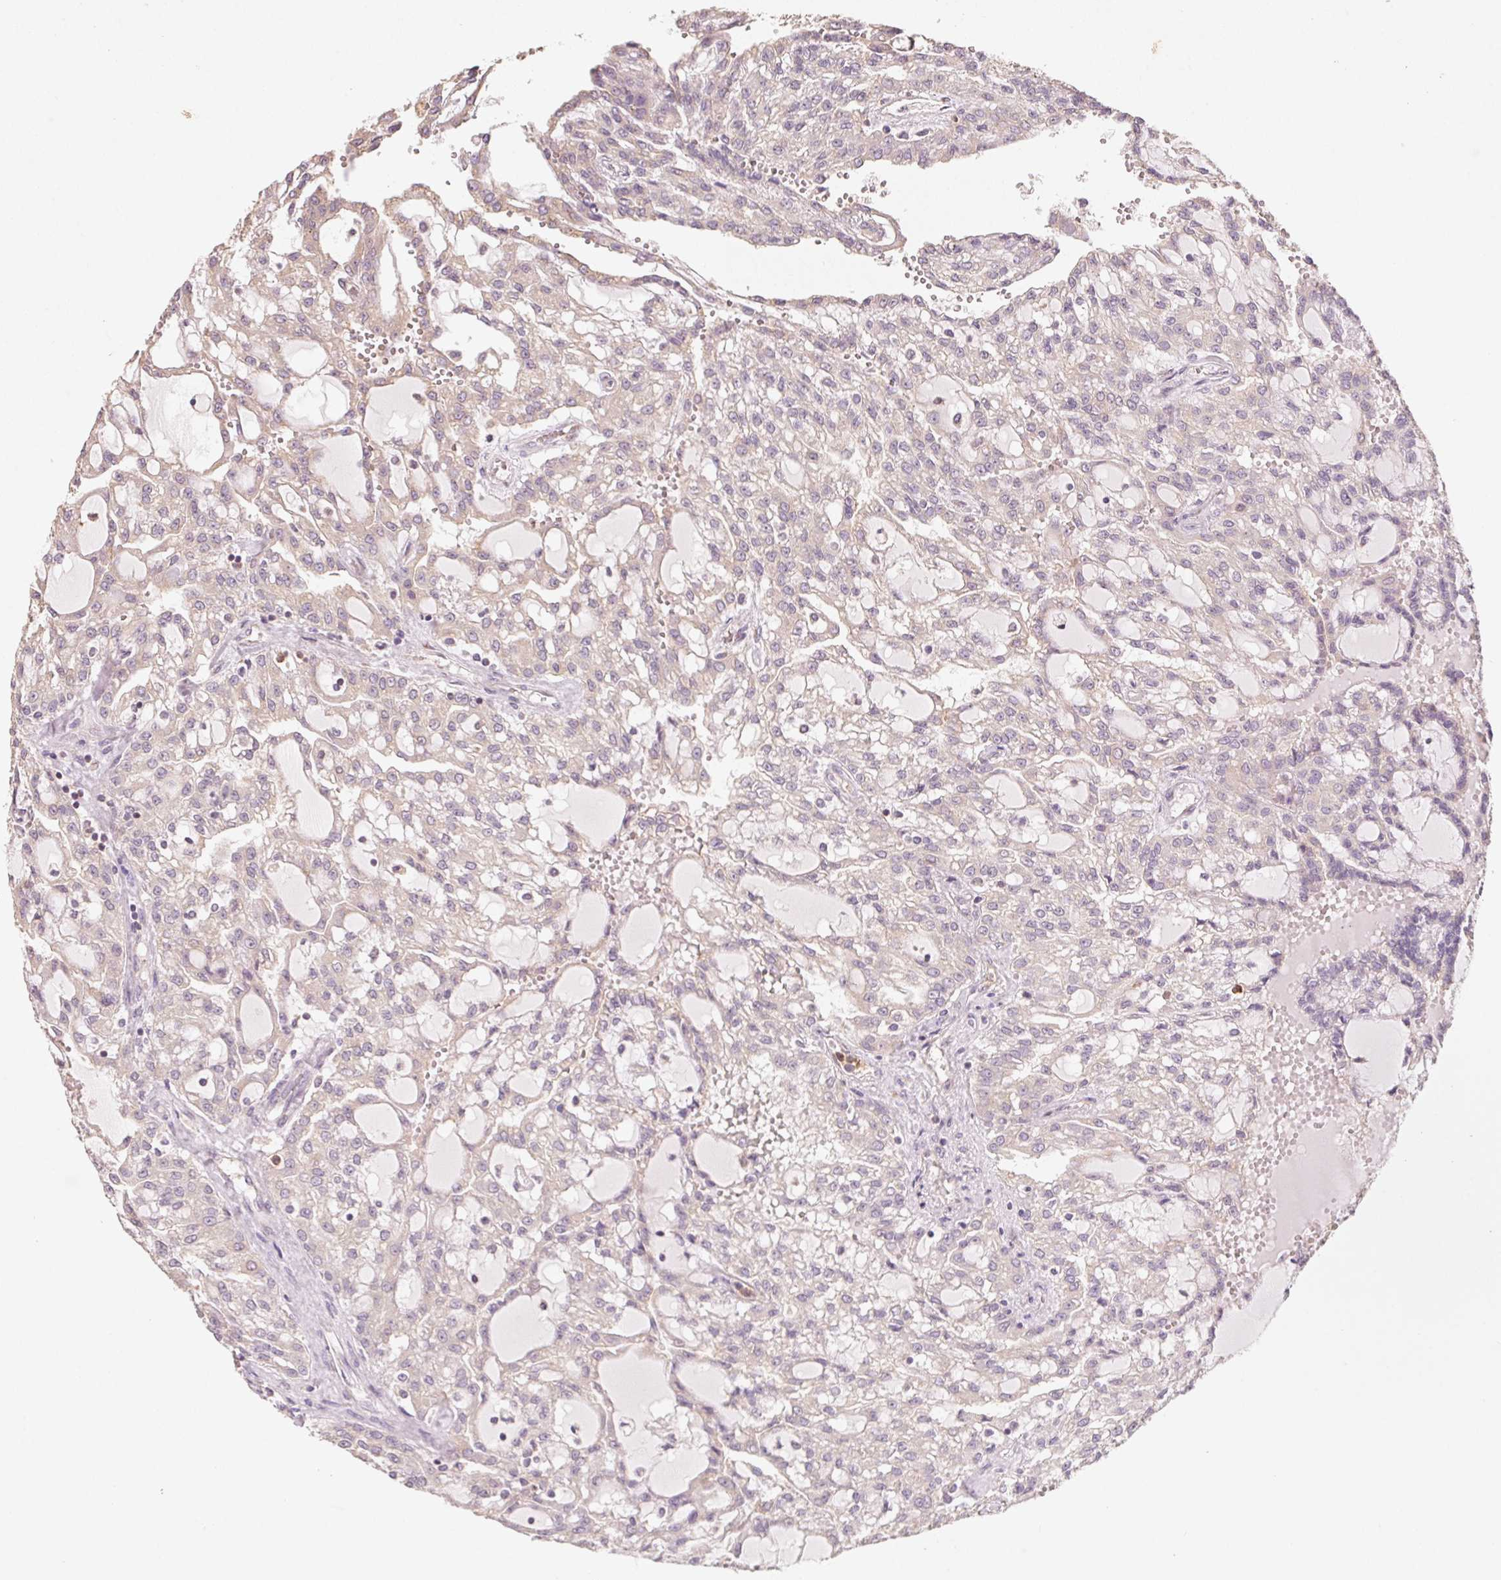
{"staining": {"intensity": "negative", "quantity": "none", "location": "none"}, "tissue": "renal cancer", "cell_type": "Tumor cells", "image_type": "cancer", "snomed": [{"axis": "morphology", "description": "Adenocarcinoma, NOS"}, {"axis": "topography", "description": "Kidney"}], "caption": "DAB (3,3'-diaminobenzidine) immunohistochemical staining of adenocarcinoma (renal) exhibits no significant expression in tumor cells.", "gene": "AP1S1", "patient": {"sex": "male", "age": 63}}